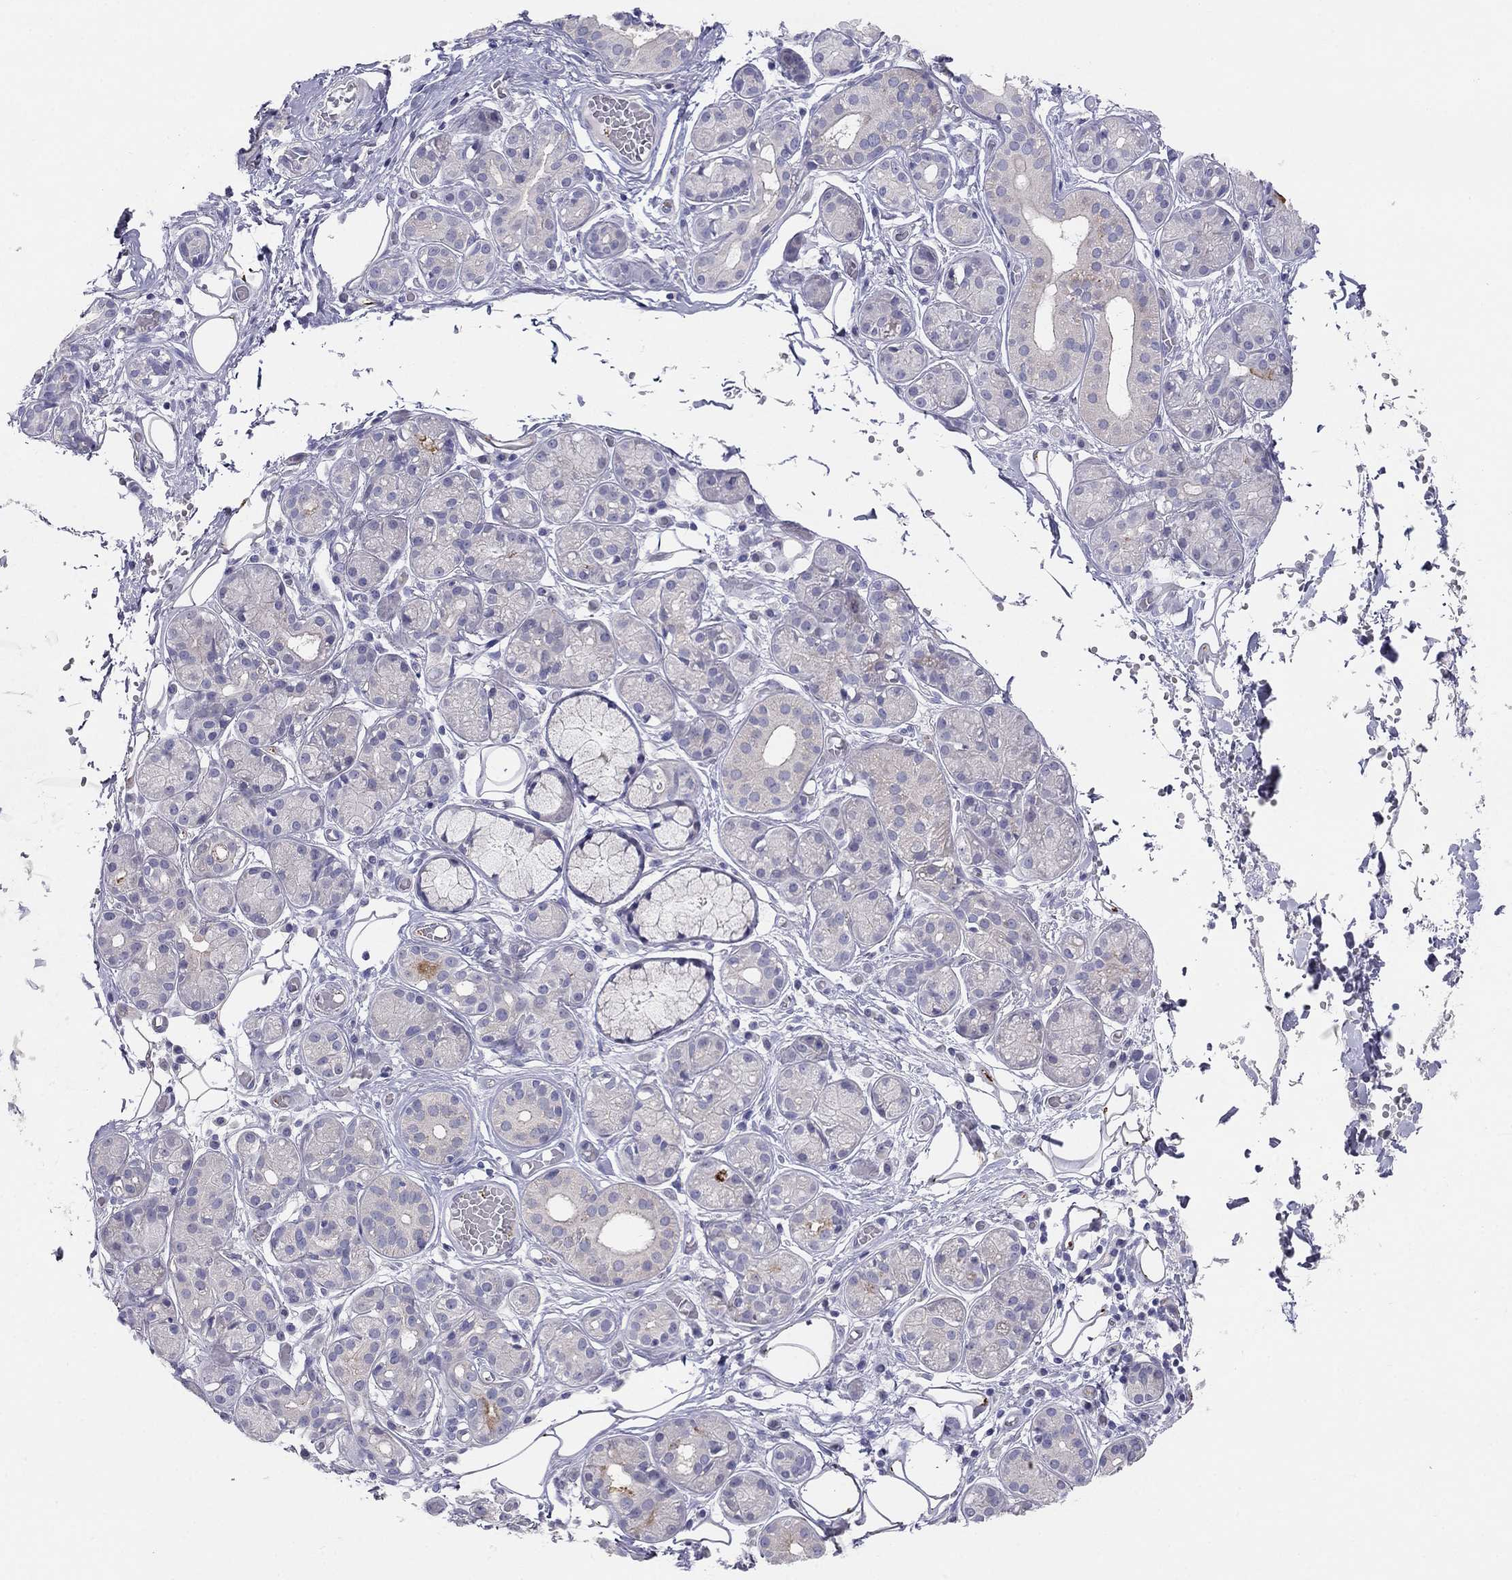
{"staining": {"intensity": "negative", "quantity": "none", "location": "none"}, "tissue": "salivary gland", "cell_type": "Glandular cells", "image_type": "normal", "snomed": [{"axis": "morphology", "description": "Normal tissue, NOS"}, {"axis": "topography", "description": "Salivary gland"}, {"axis": "topography", "description": "Peripheral nerve tissue"}], "caption": "Immunohistochemistry (IHC) micrograph of unremarkable salivary gland stained for a protein (brown), which exhibits no expression in glandular cells. (Immunohistochemistry (IHC), brightfield microscopy, high magnification).", "gene": "MGAT4C", "patient": {"sex": "male", "age": 71}}